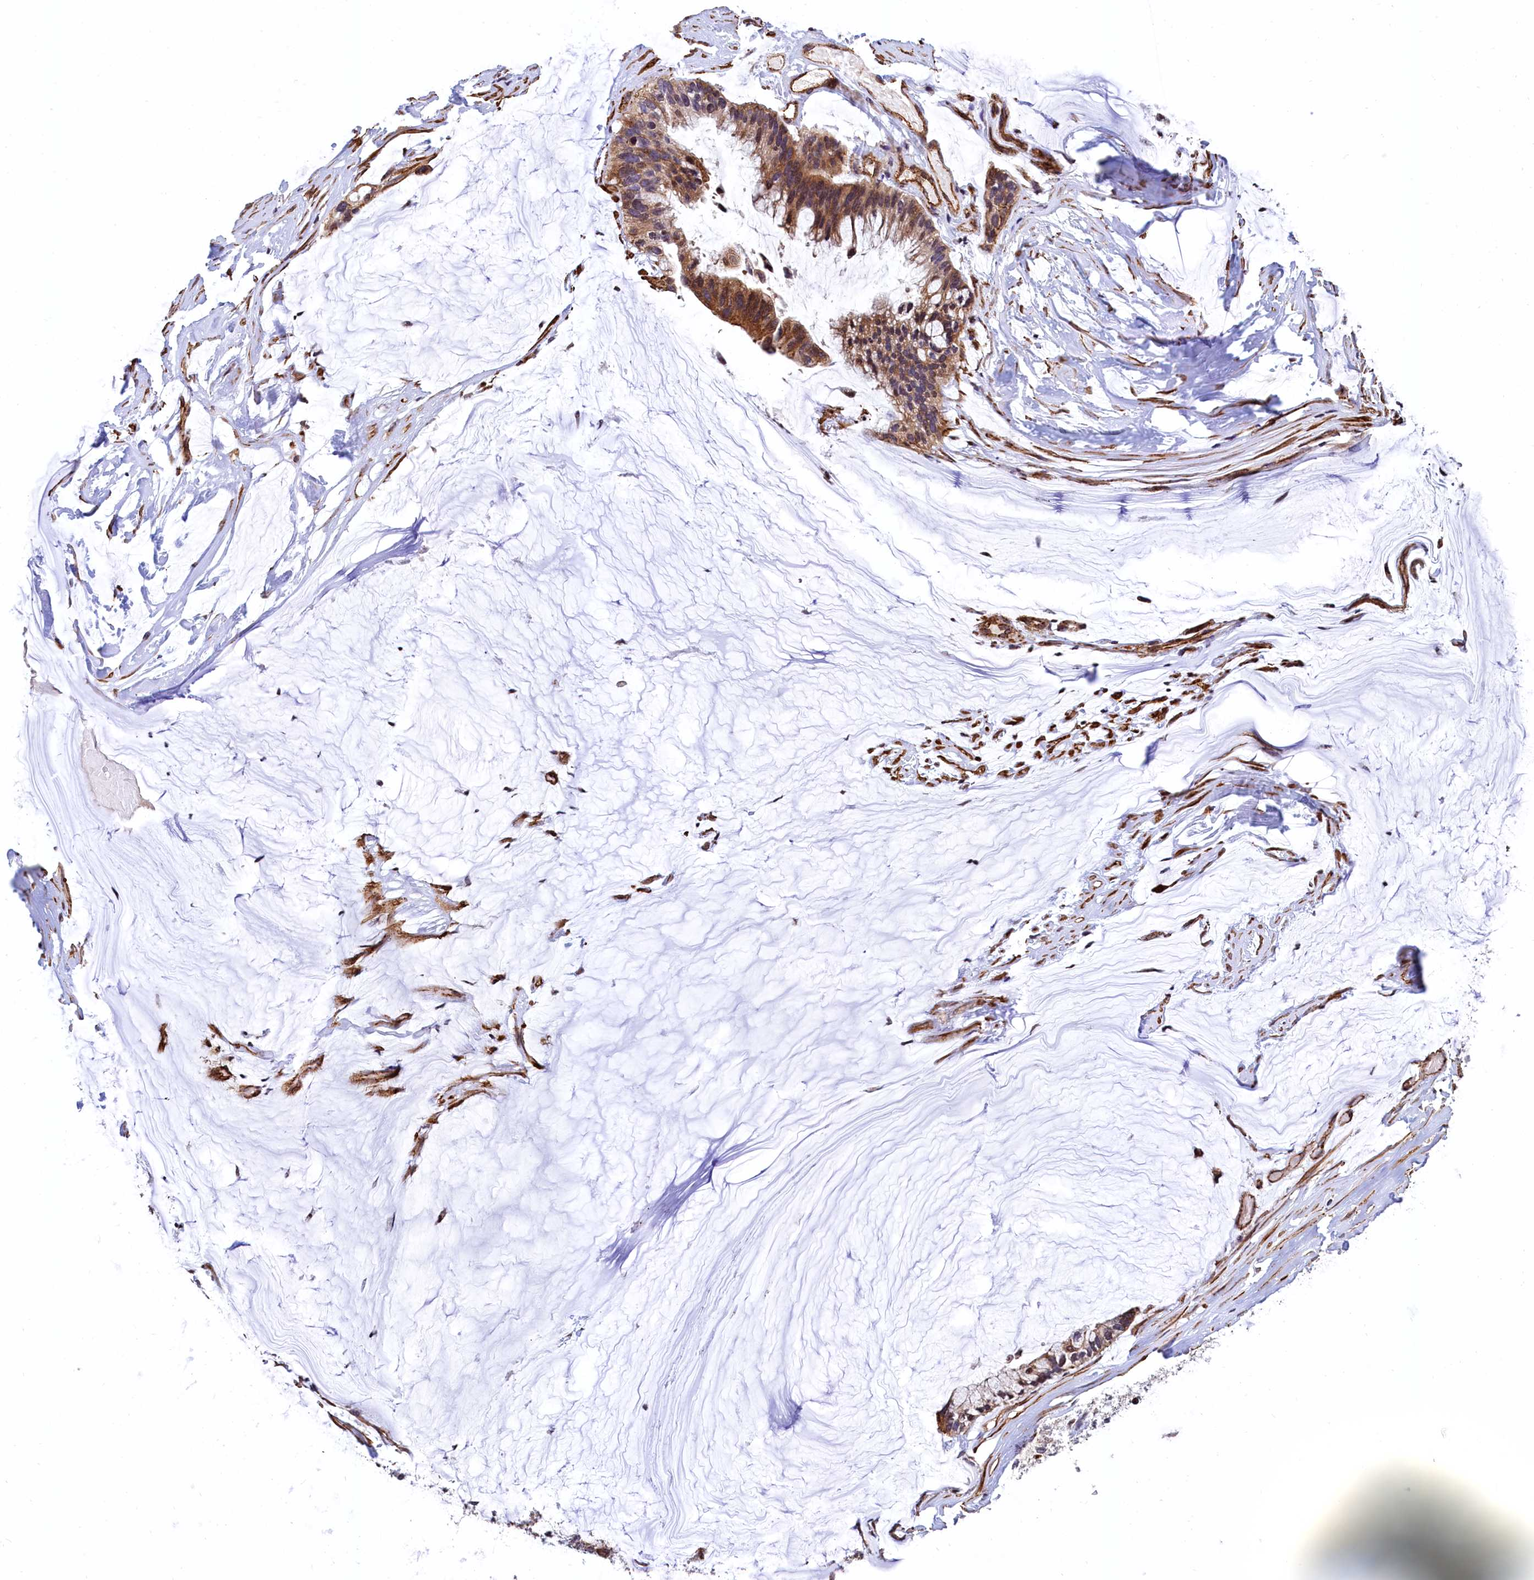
{"staining": {"intensity": "moderate", "quantity": ">75%", "location": "cytoplasmic/membranous"}, "tissue": "ovarian cancer", "cell_type": "Tumor cells", "image_type": "cancer", "snomed": [{"axis": "morphology", "description": "Cystadenocarcinoma, mucinous, NOS"}, {"axis": "topography", "description": "Ovary"}], "caption": "Immunohistochemical staining of ovarian mucinous cystadenocarcinoma shows medium levels of moderate cytoplasmic/membranous staining in approximately >75% of tumor cells. The staining was performed using DAB (3,3'-diaminobenzidine) to visualize the protein expression in brown, while the nuclei were stained in blue with hematoxylin (Magnification: 20x).", "gene": "ZNF2", "patient": {"sex": "female", "age": 39}}